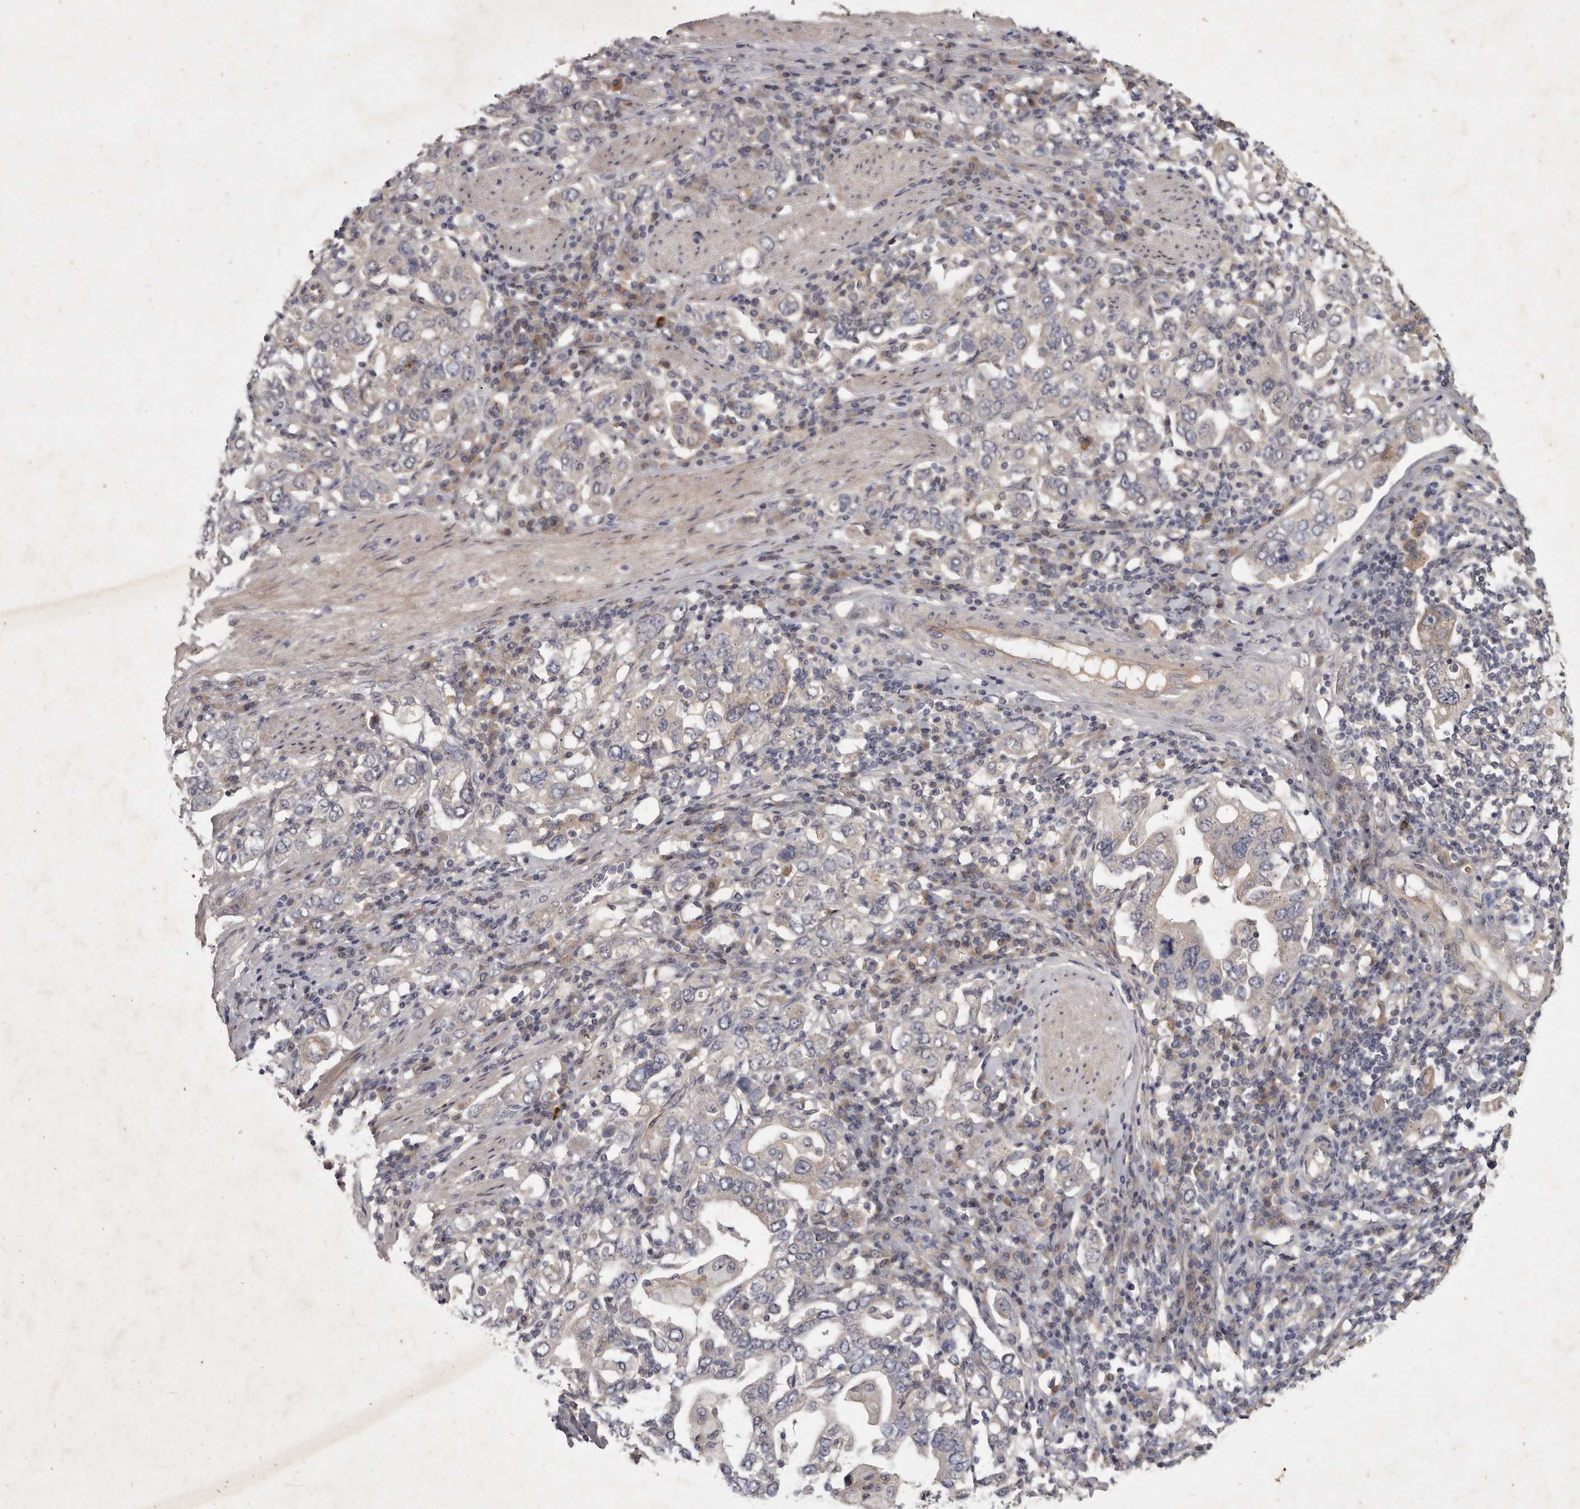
{"staining": {"intensity": "negative", "quantity": "none", "location": "none"}, "tissue": "stomach cancer", "cell_type": "Tumor cells", "image_type": "cancer", "snomed": [{"axis": "morphology", "description": "Adenocarcinoma, NOS"}, {"axis": "topography", "description": "Stomach, upper"}], "caption": "High power microscopy image of an immunohistochemistry (IHC) micrograph of adenocarcinoma (stomach), revealing no significant positivity in tumor cells. (Brightfield microscopy of DAB immunohistochemistry (IHC) at high magnification).", "gene": "SLC22A1", "patient": {"sex": "male", "age": 62}}